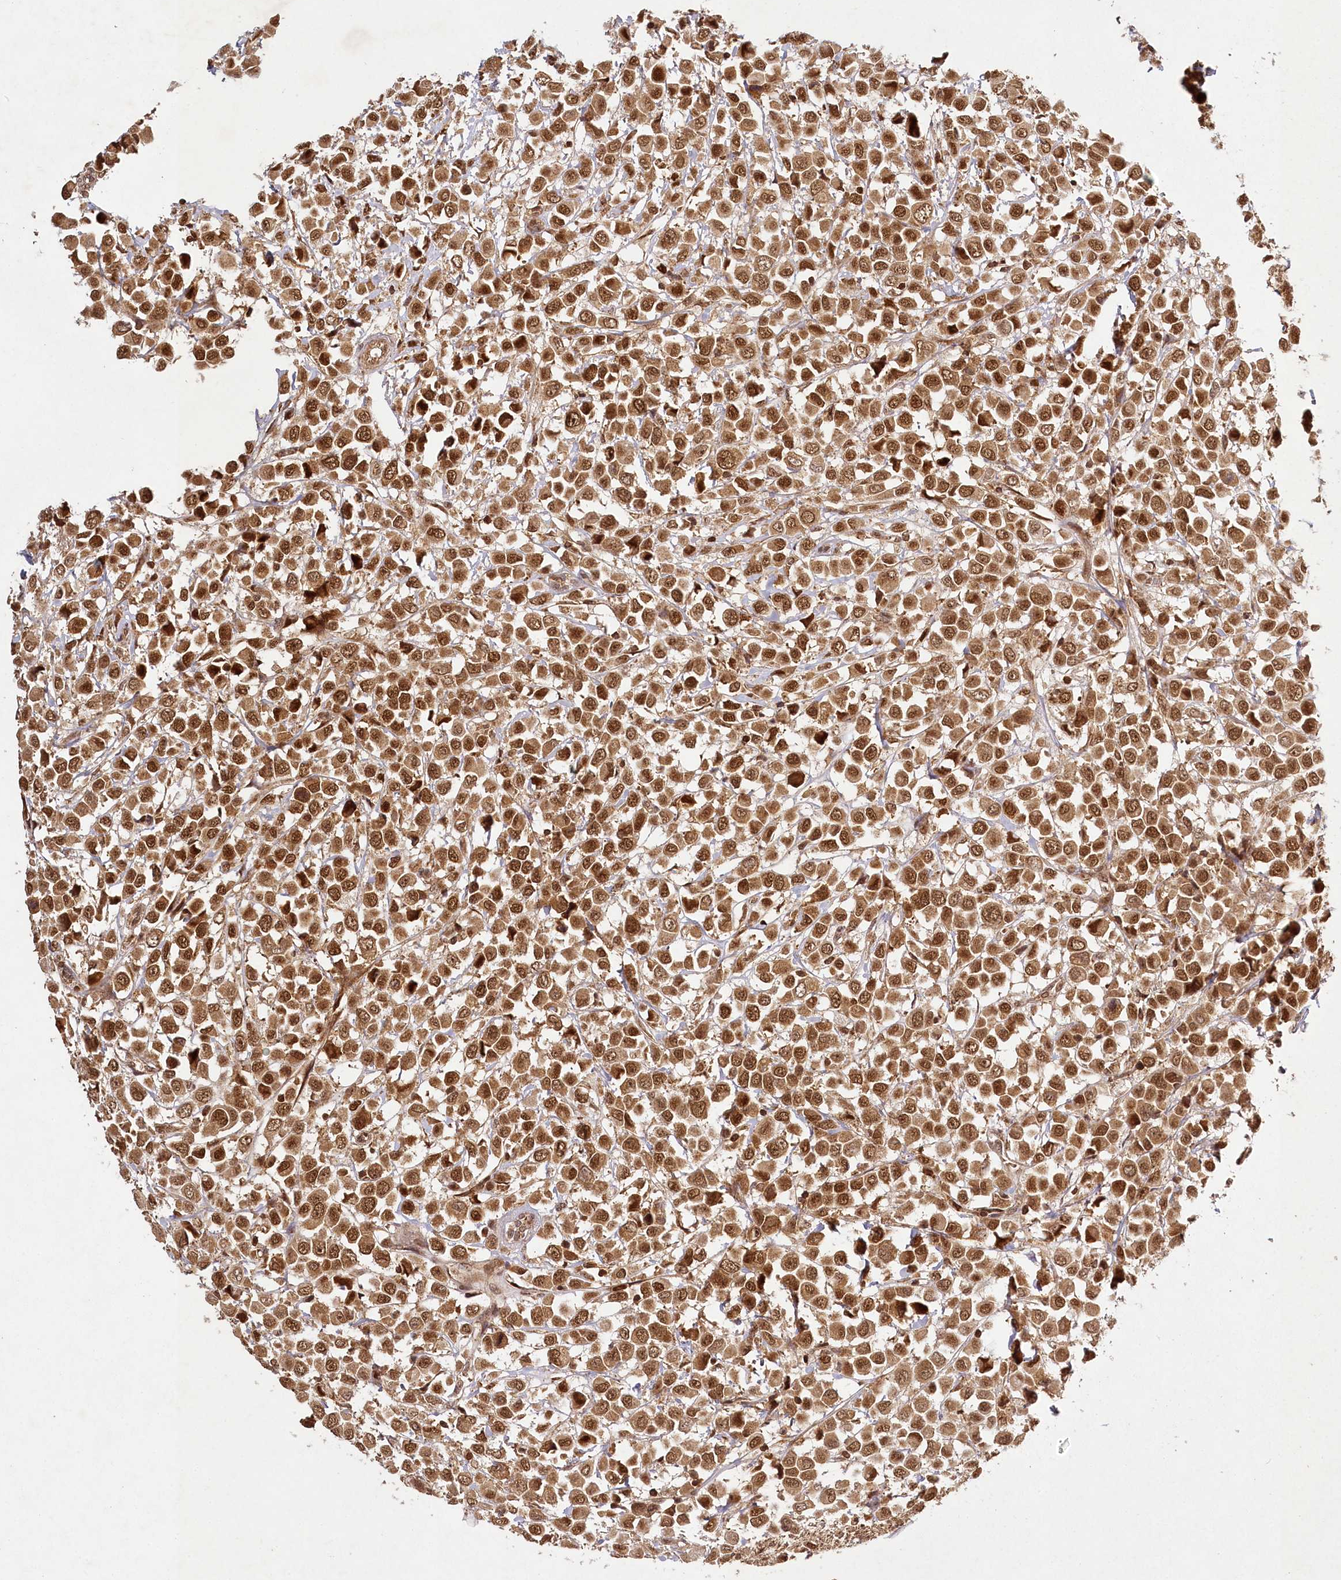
{"staining": {"intensity": "strong", "quantity": ">75%", "location": "cytoplasmic/membranous,nuclear"}, "tissue": "breast cancer", "cell_type": "Tumor cells", "image_type": "cancer", "snomed": [{"axis": "morphology", "description": "Duct carcinoma"}, {"axis": "topography", "description": "Breast"}], "caption": "Infiltrating ductal carcinoma (breast) stained with a brown dye reveals strong cytoplasmic/membranous and nuclear positive positivity in about >75% of tumor cells.", "gene": "MICU1", "patient": {"sex": "female", "age": 61}}